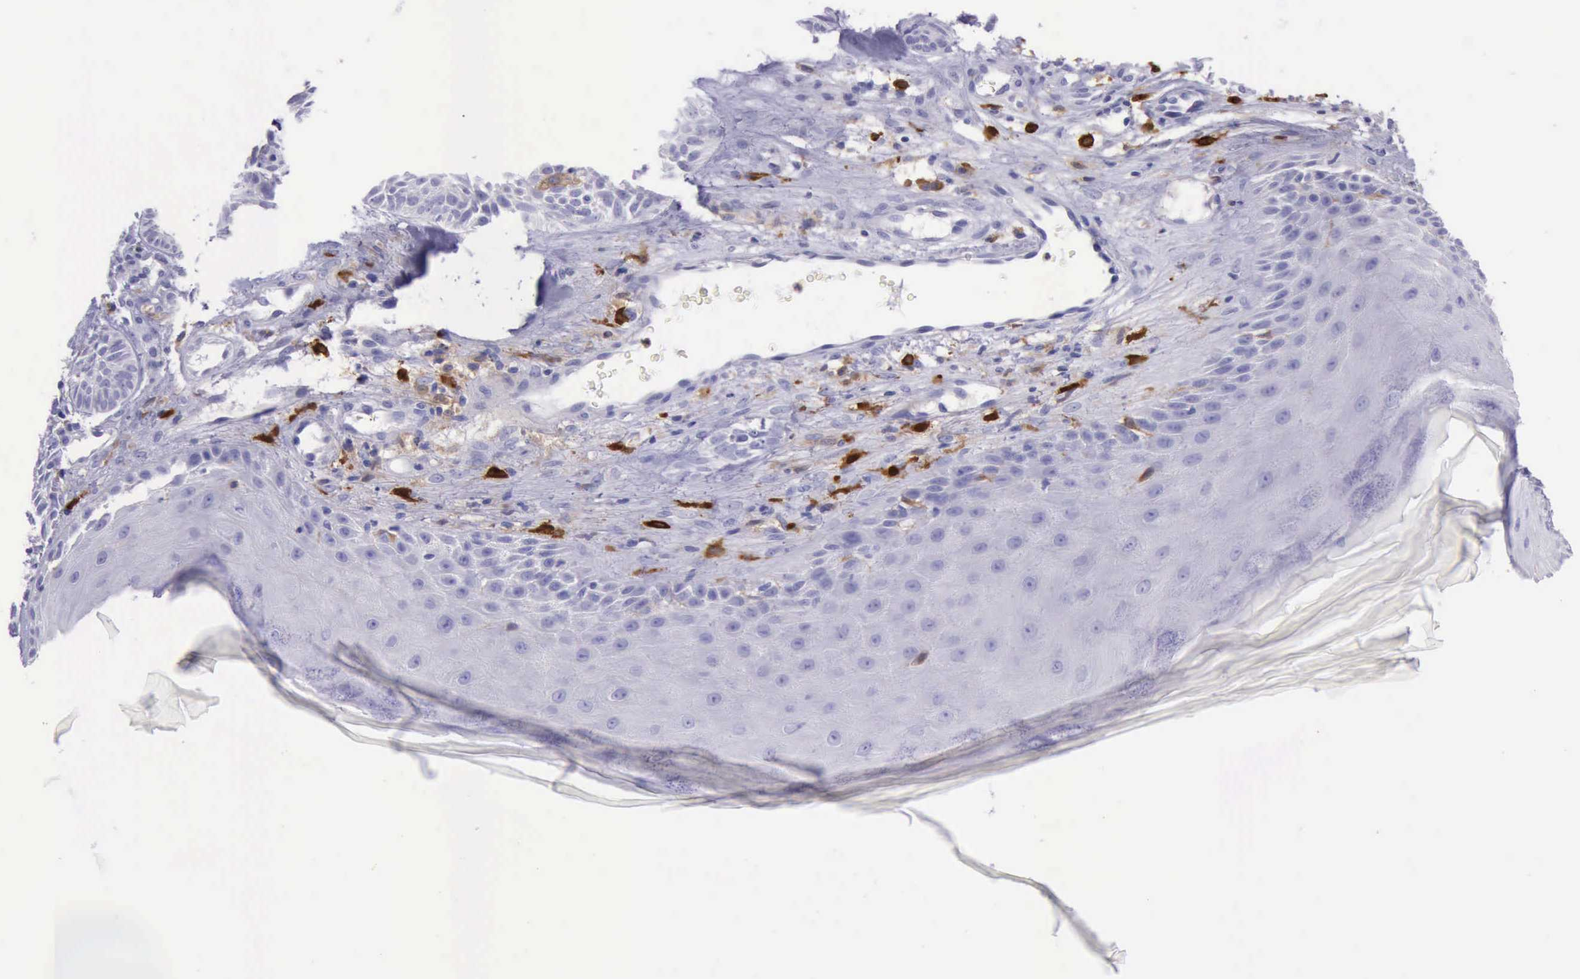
{"staining": {"intensity": "negative", "quantity": "none", "location": "none"}, "tissue": "skin cancer", "cell_type": "Tumor cells", "image_type": "cancer", "snomed": [{"axis": "morphology", "description": "Basal cell carcinoma"}, {"axis": "topography", "description": "Skin"}], "caption": "The immunohistochemistry micrograph has no significant expression in tumor cells of basal cell carcinoma (skin) tissue.", "gene": "BTK", "patient": {"sex": "male", "age": 75}}